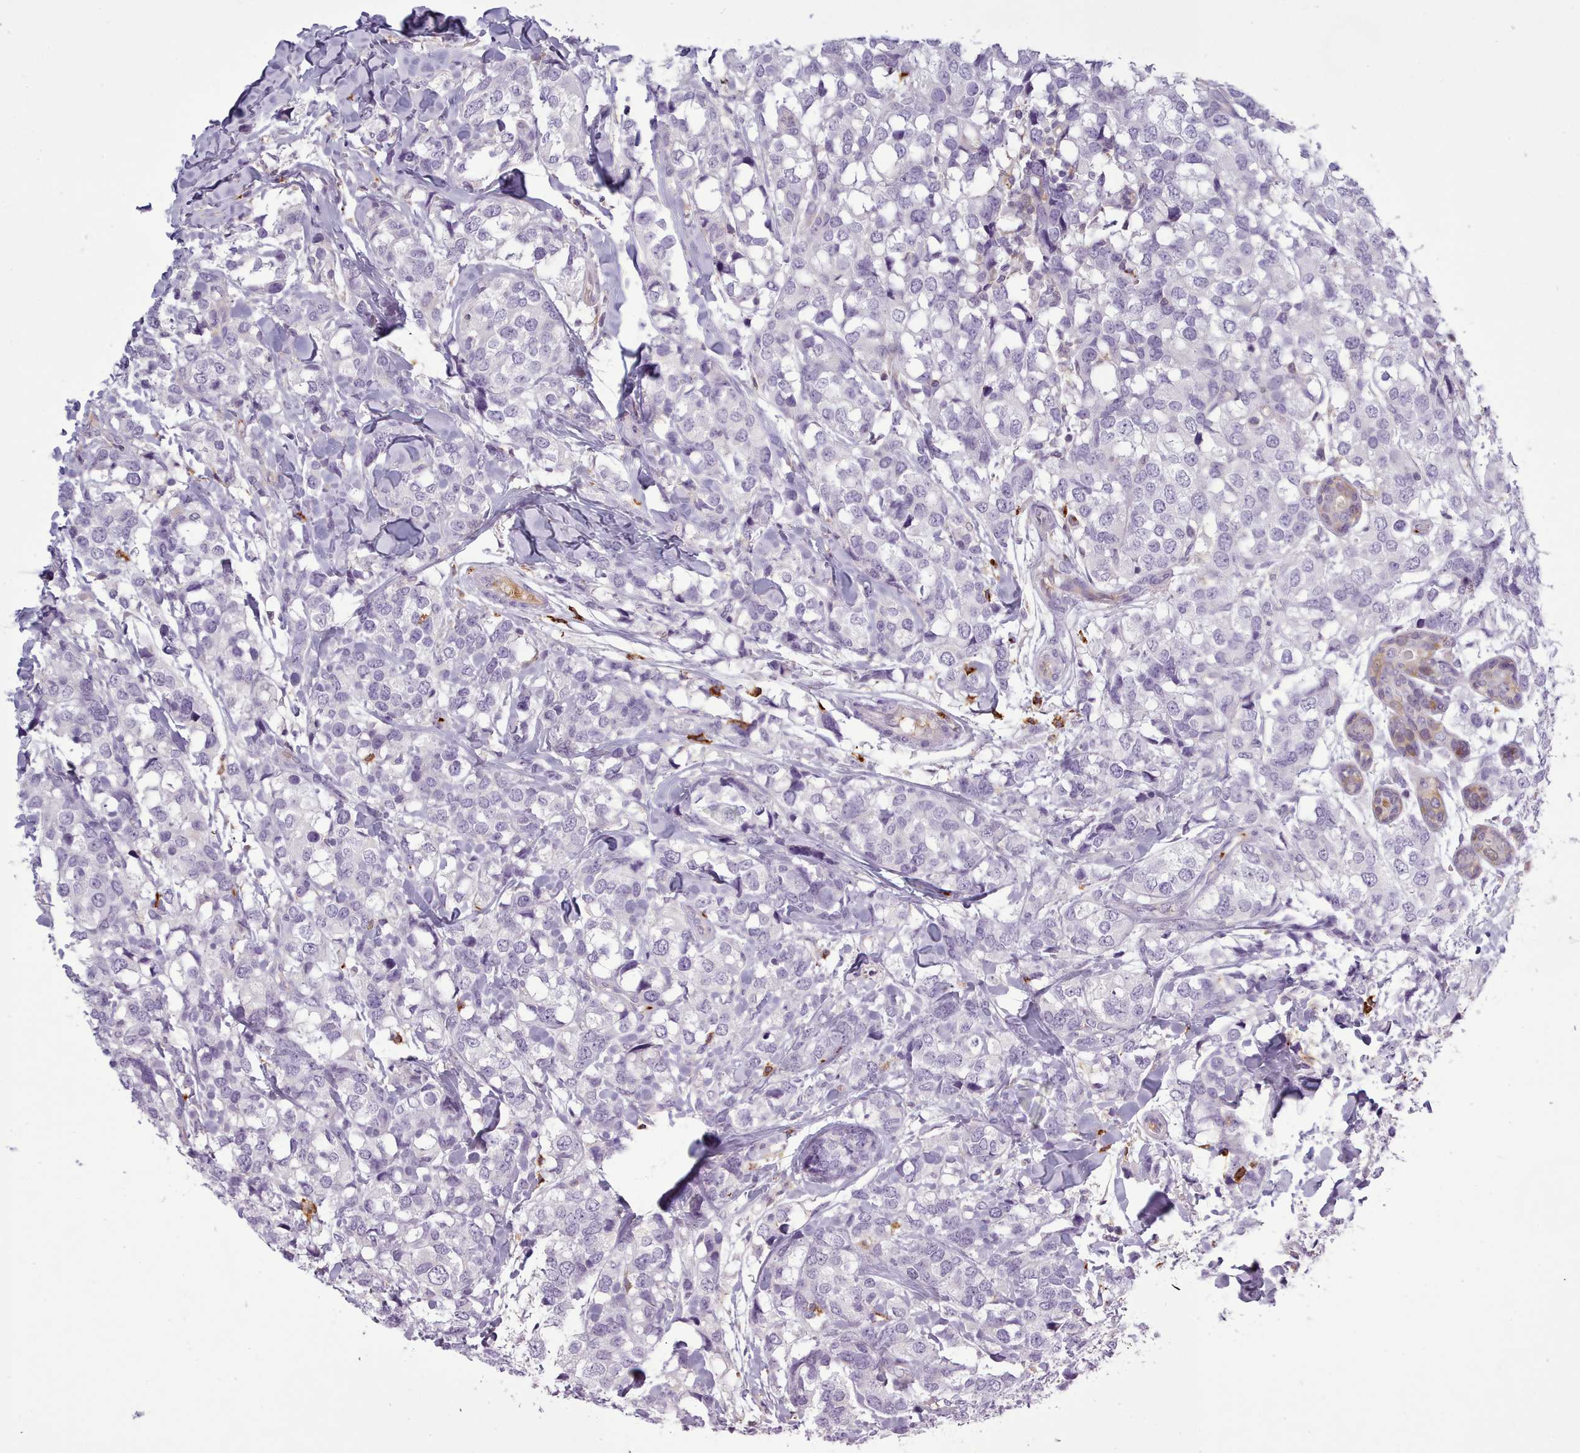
{"staining": {"intensity": "negative", "quantity": "none", "location": "none"}, "tissue": "breast cancer", "cell_type": "Tumor cells", "image_type": "cancer", "snomed": [{"axis": "morphology", "description": "Lobular carcinoma"}, {"axis": "topography", "description": "Breast"}], "caption": "Tumor cells are negative for protein expression in human breast cancer (lobular carcinoma).", "gene": "NDST2", "patient": {"sex": "female", "age": 59}}